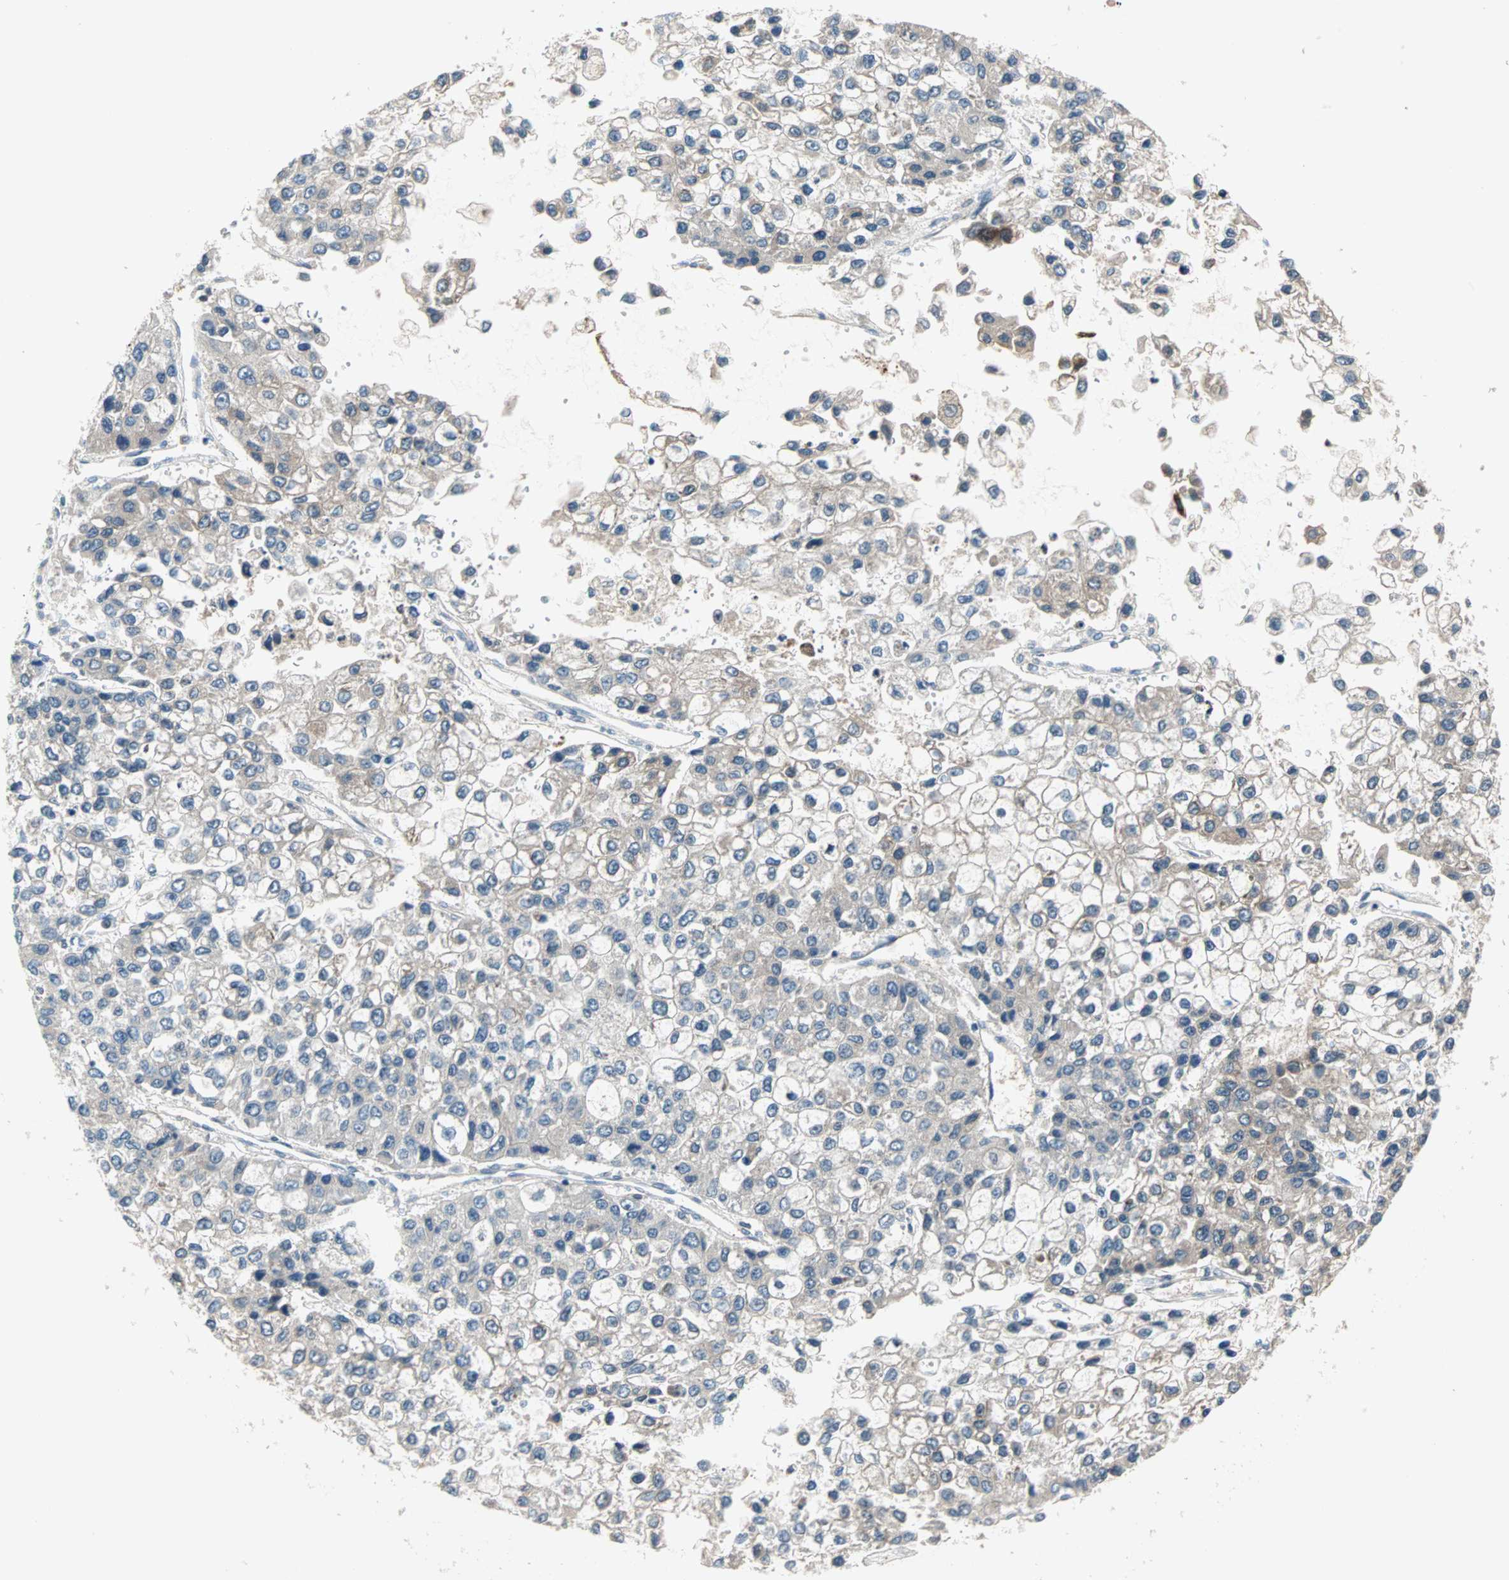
{"staining": {"intensity": "negative", "quantity": "none", "location": "none"}, "tissue": "liver cancer", "cell_type": "Tumor cells", "image_type": "cancer", "snomed": [{"axis": "morphology", "description": "Carcinoma, Hepatocellular, NOS"}, {"axis": "topography", "description": "Liver"}], "caption": "This is an immunohistochemistry image of hepatocellular carcinoma (liver). There is no expression in tumor cells.", "gene": "PROS1", "patient": {"sex": "female", "age": 66}}